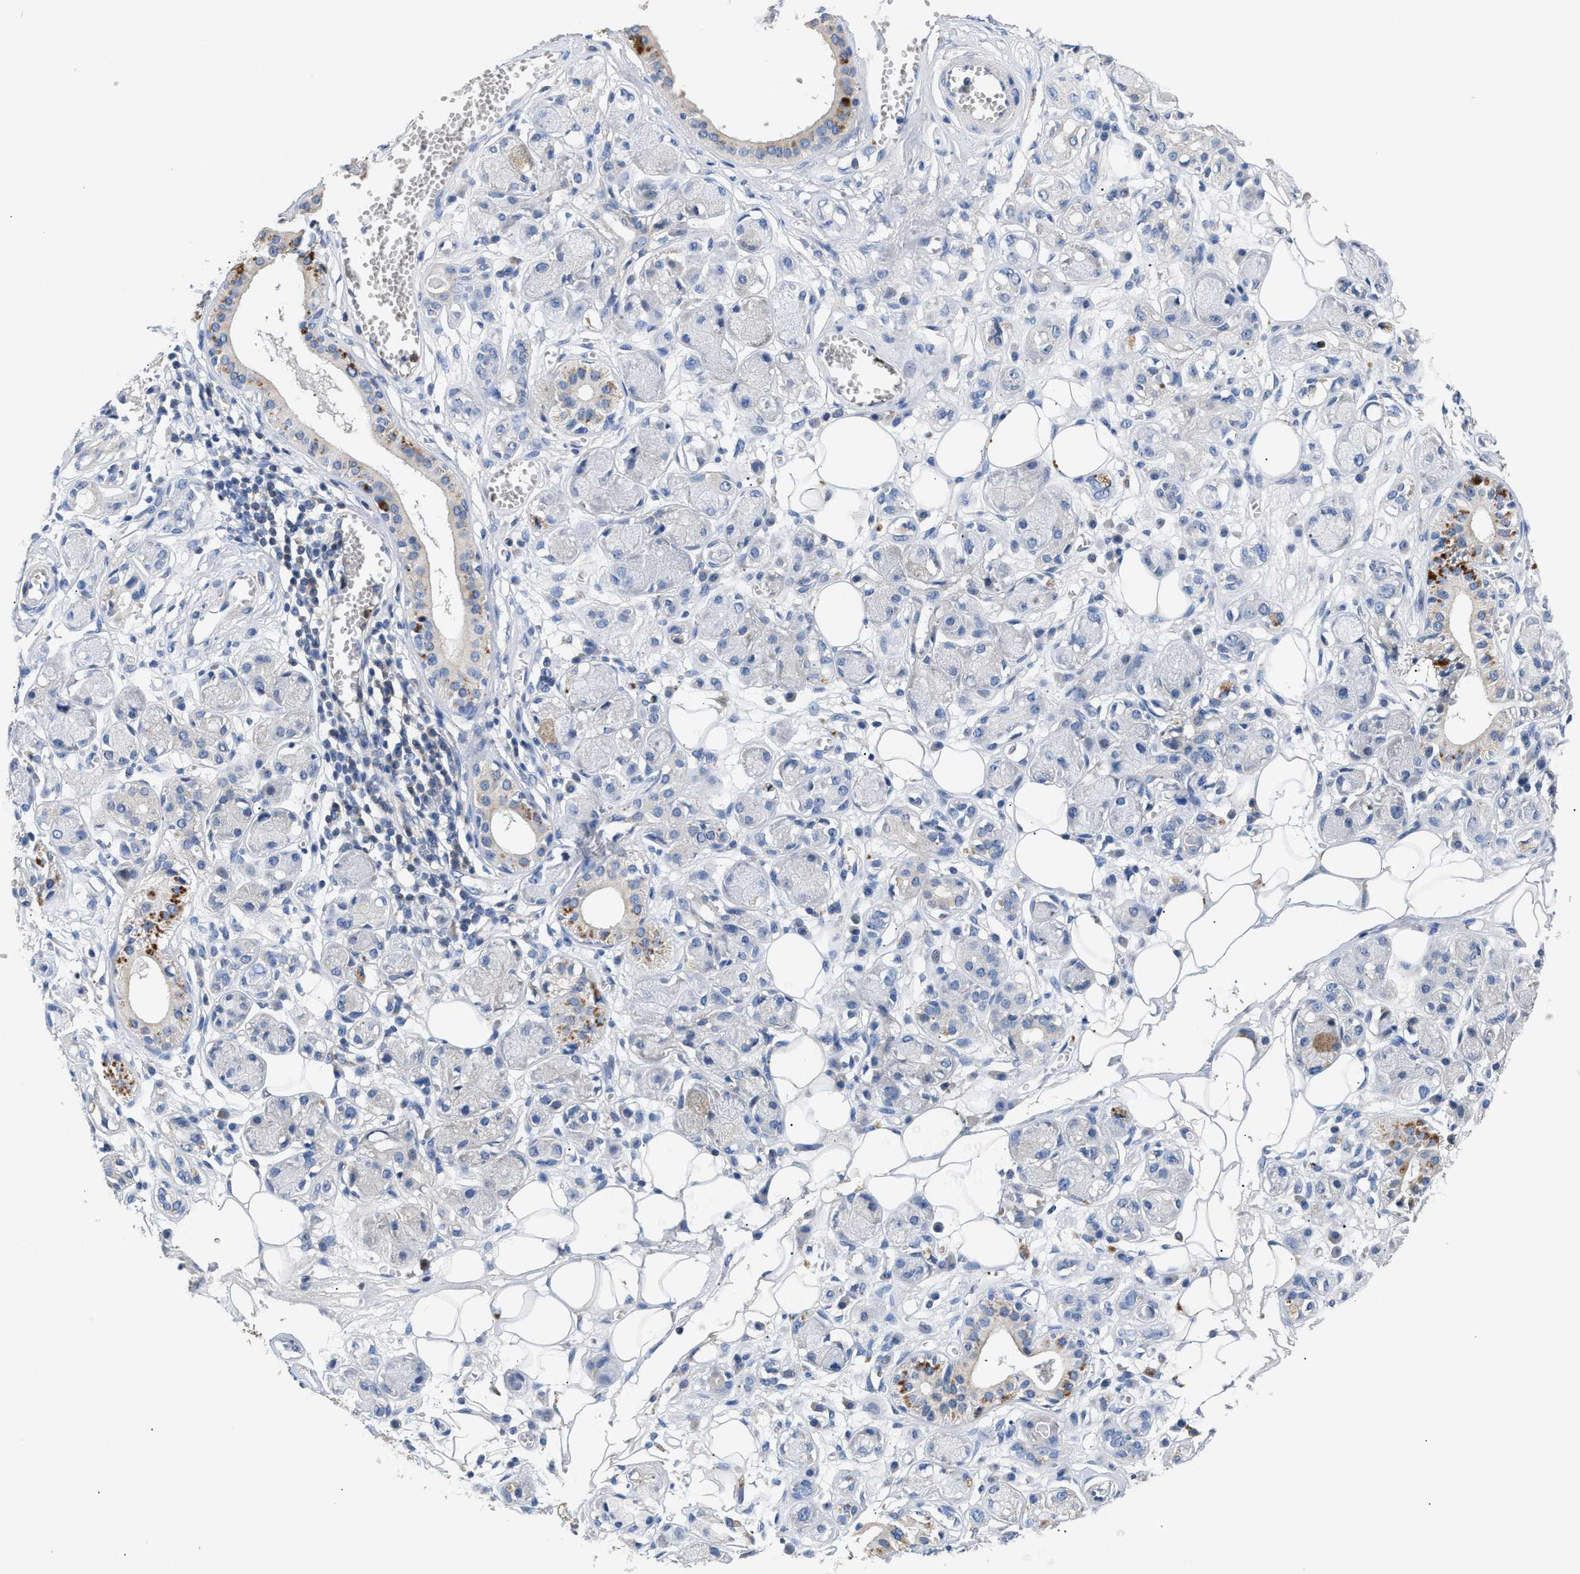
{"staining": {"intensity": "negative", "quantity": "none", "location": "none"}, "tissue": "adipose tissue", "cell_type": "Adipocytes", "image_type": "normal", "snomed": [{"axis": "morphology", "description": "Normal tissue, NOS"}, {"axis": "morphology", "description": "Inflammation, NOS"}, {"axis": "topography", "description": "Salivary gland"}, {"axis": "topography", "description": "Peripheral nerve tissue"}], "caption": "Immunohistochemistry (IHC) of benign adipose tissue reveals no positivity in adipocytes. (Brightfield microscopy of DAB IHC at high magnification).", "gene": "CCDC171", "patient": {"sex": "female", "age": 75}}